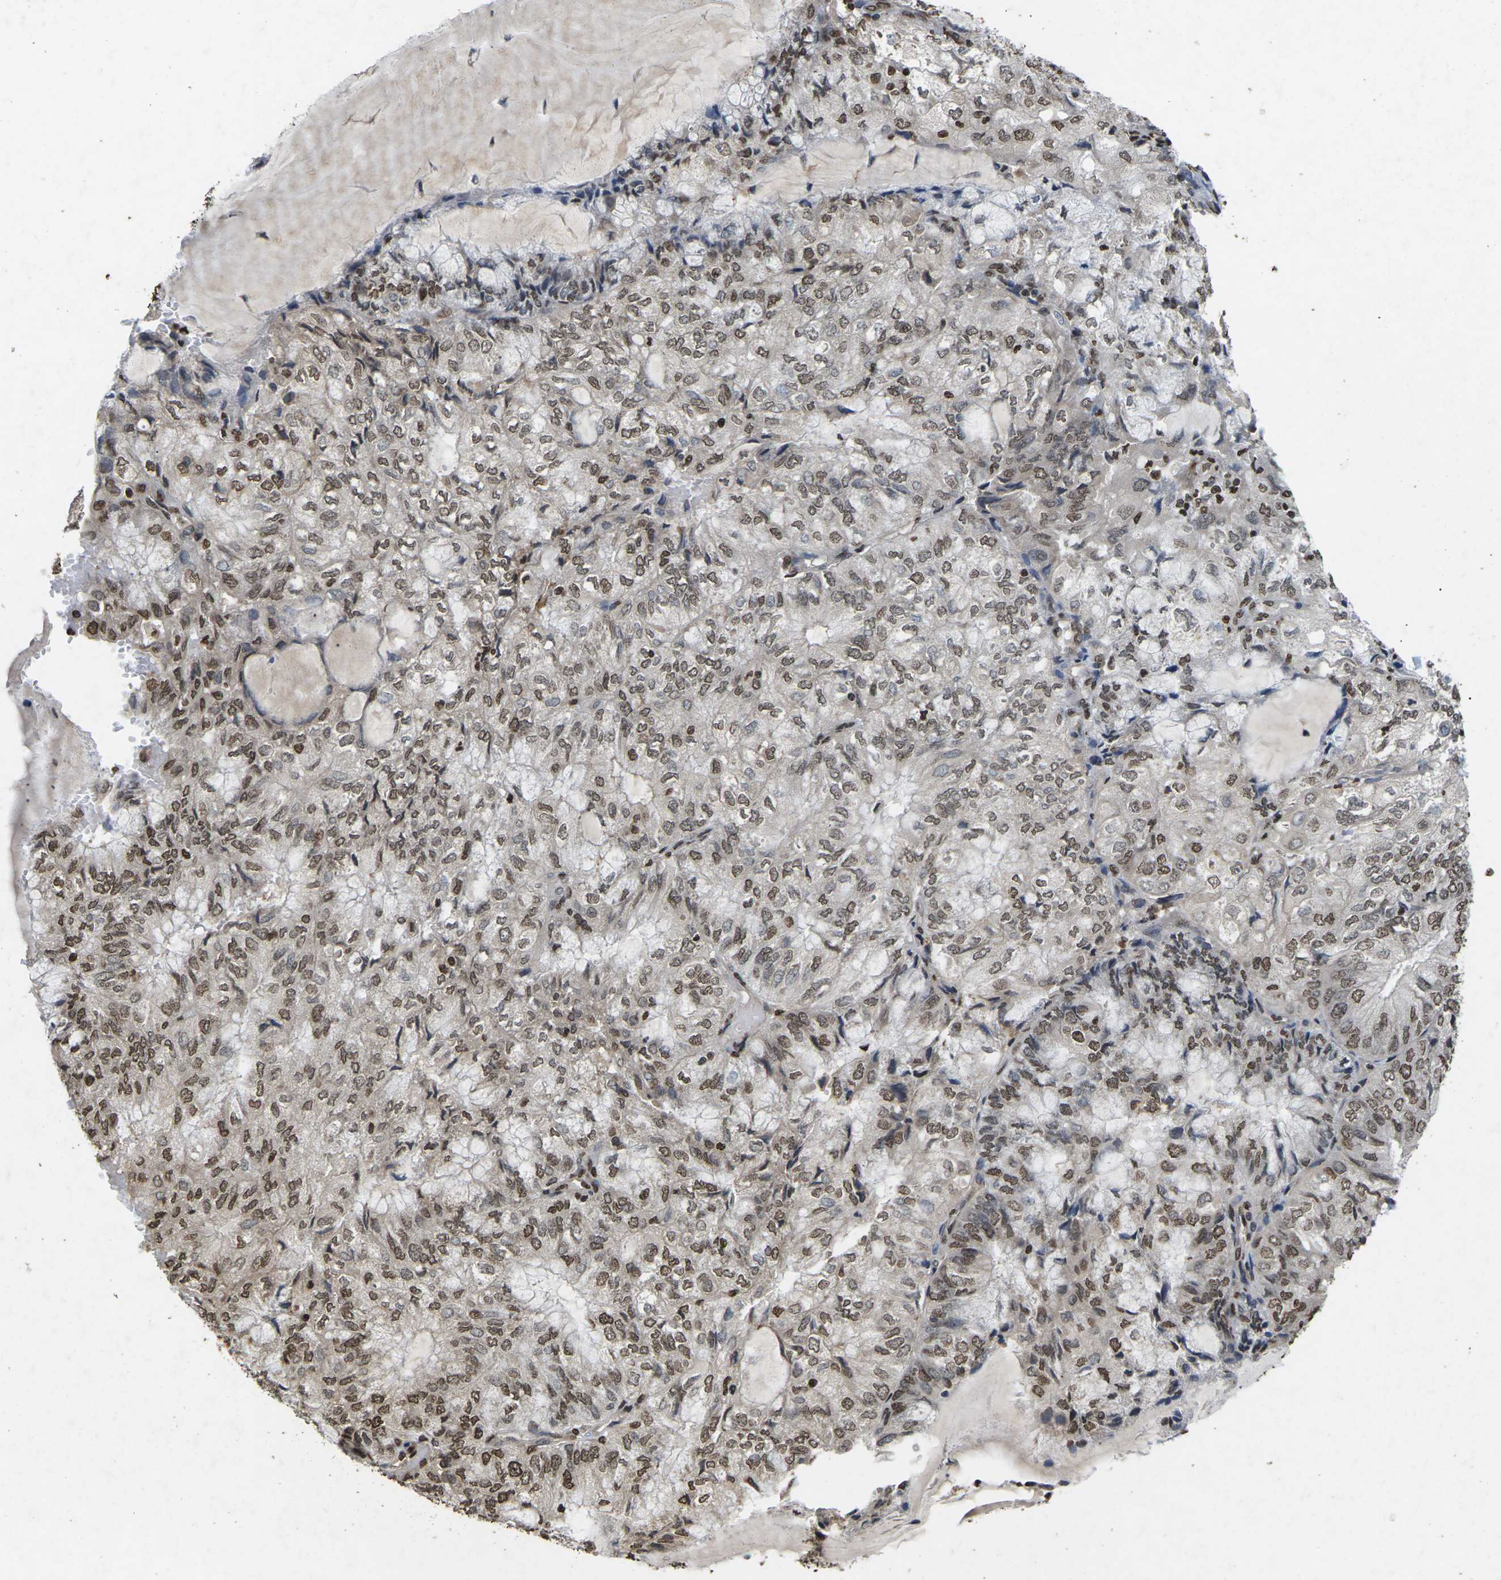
{"staining": {"intensity": "moderate", "quantity": ">75%", "location": "nuclear"}, "tissue": "endometrial cancer", "cell_type": "Tumor cells", "image_type": "cancer", "snomed": [{"axis": "morphology", "description": "Adenocarcinoma, NOS"}, {"axis": "topography", "description": "Endometrium"}], "caption": "DAB (3,3'-diaminobenzidine) immunohistochemical staining of human endometrial cancer (adenocarcinoma) exhibits moderate nuclear protein staining in approximately >75% of tumor cells.", "gene": "EMSY", "patient": {"sex": "female", "age": 81}}